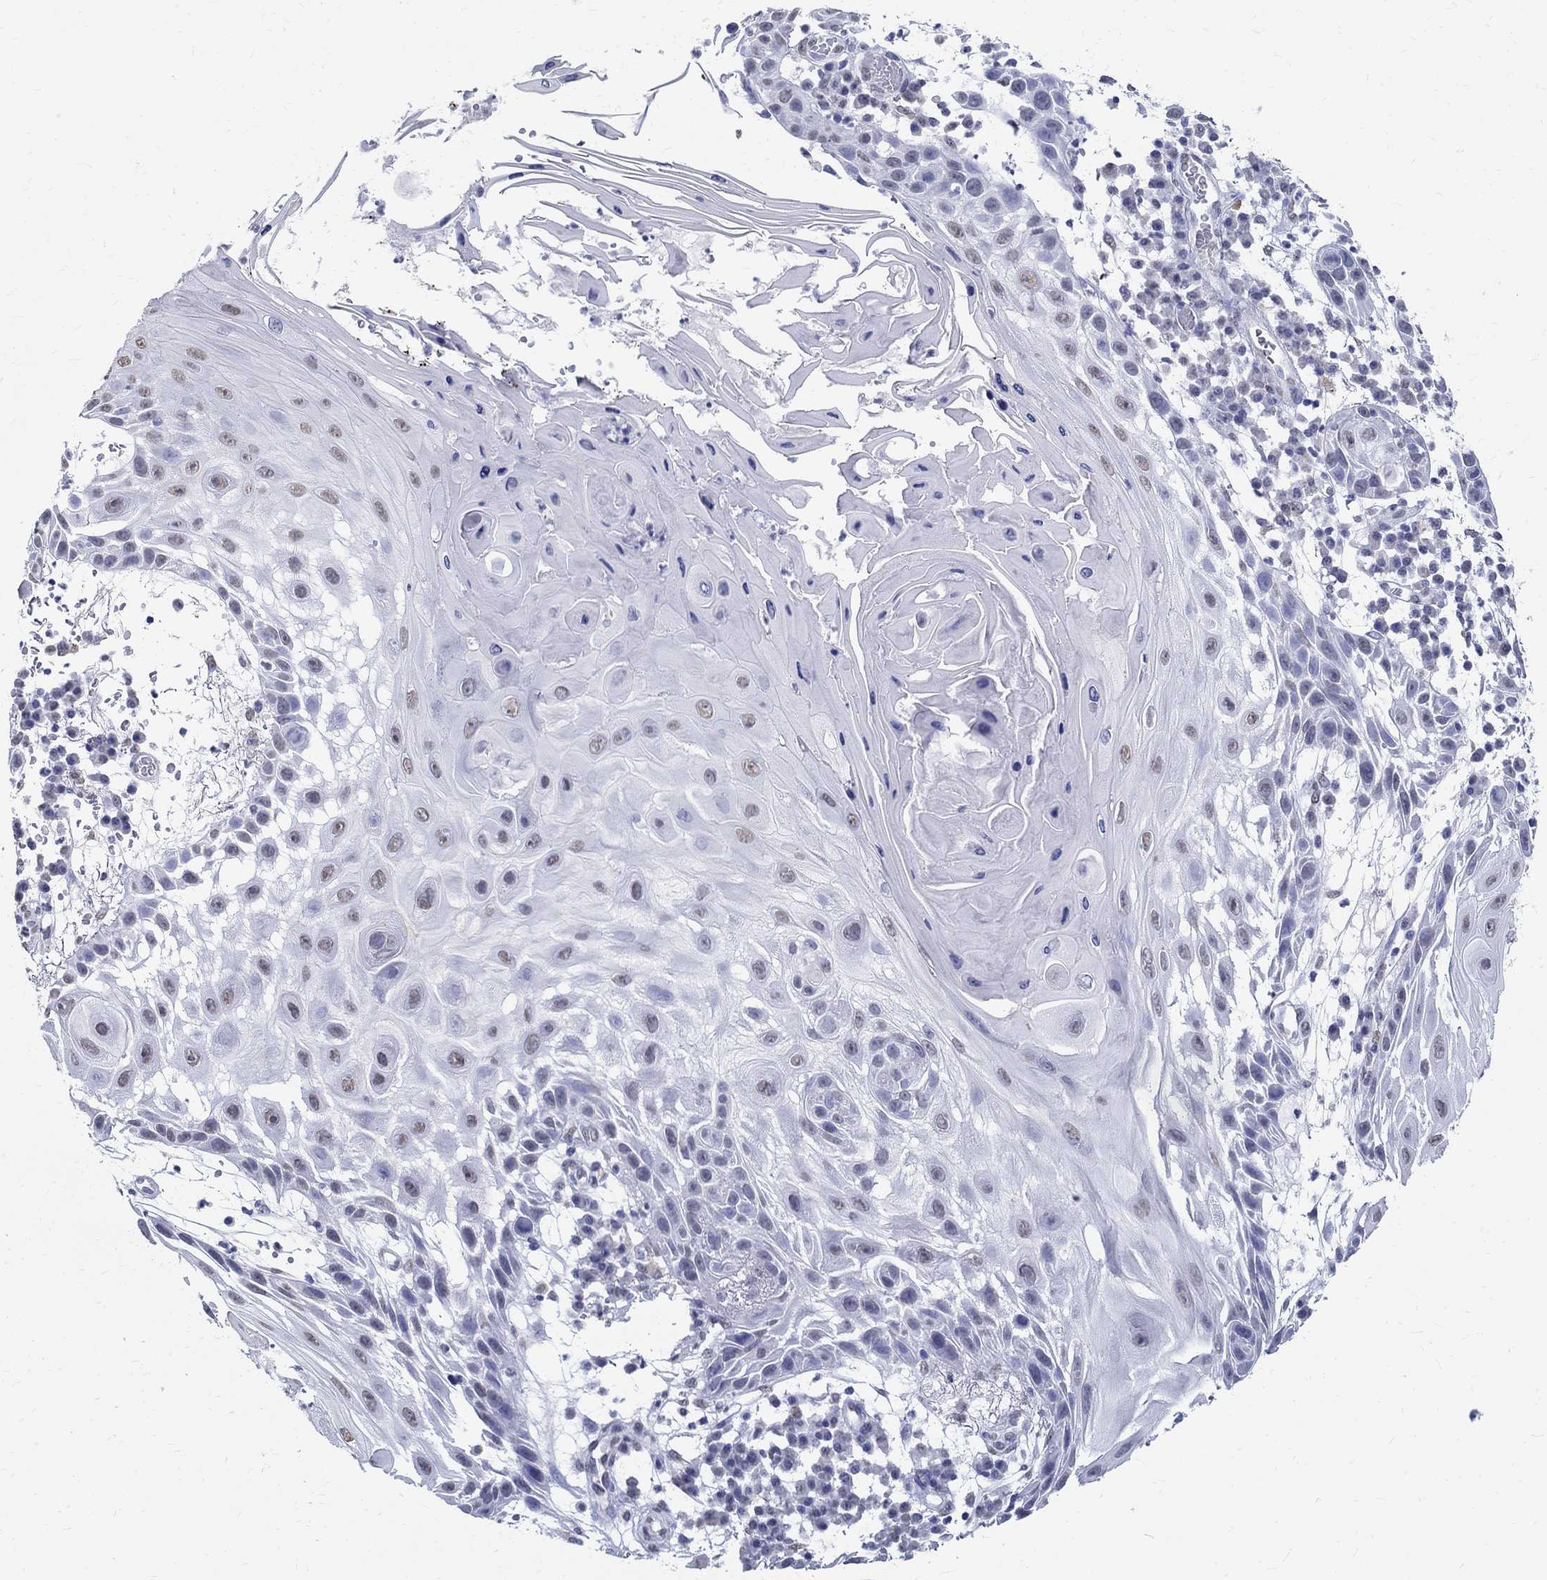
{"staining": {"intensity": "weak", "quantity": "25%-75%", "location": "nuclear"}, "tissue": "skin cancer", "cell_type": "Tumor cells", "image_type": "cancer", "snomed": [{"axis": "morphology", "description": "Normal tissue, NOS"}, {"axis": "morphology", "description": "Squamous cell carcinoma, NOS"}, {"axis": "topography", "description": "Skin"}], "caption": "High-magnification brightfield microscopy of skin cancer stained with DAB (3,3'-diaminobenzidine) (brown) and counterstained with hematoxylin (blue). tumor cells exhibit weak nuclear positivity is seen in about25%-75% of cells.", "gene": "TSPAN16", "patient": {"sex": "male", "age": 79}}